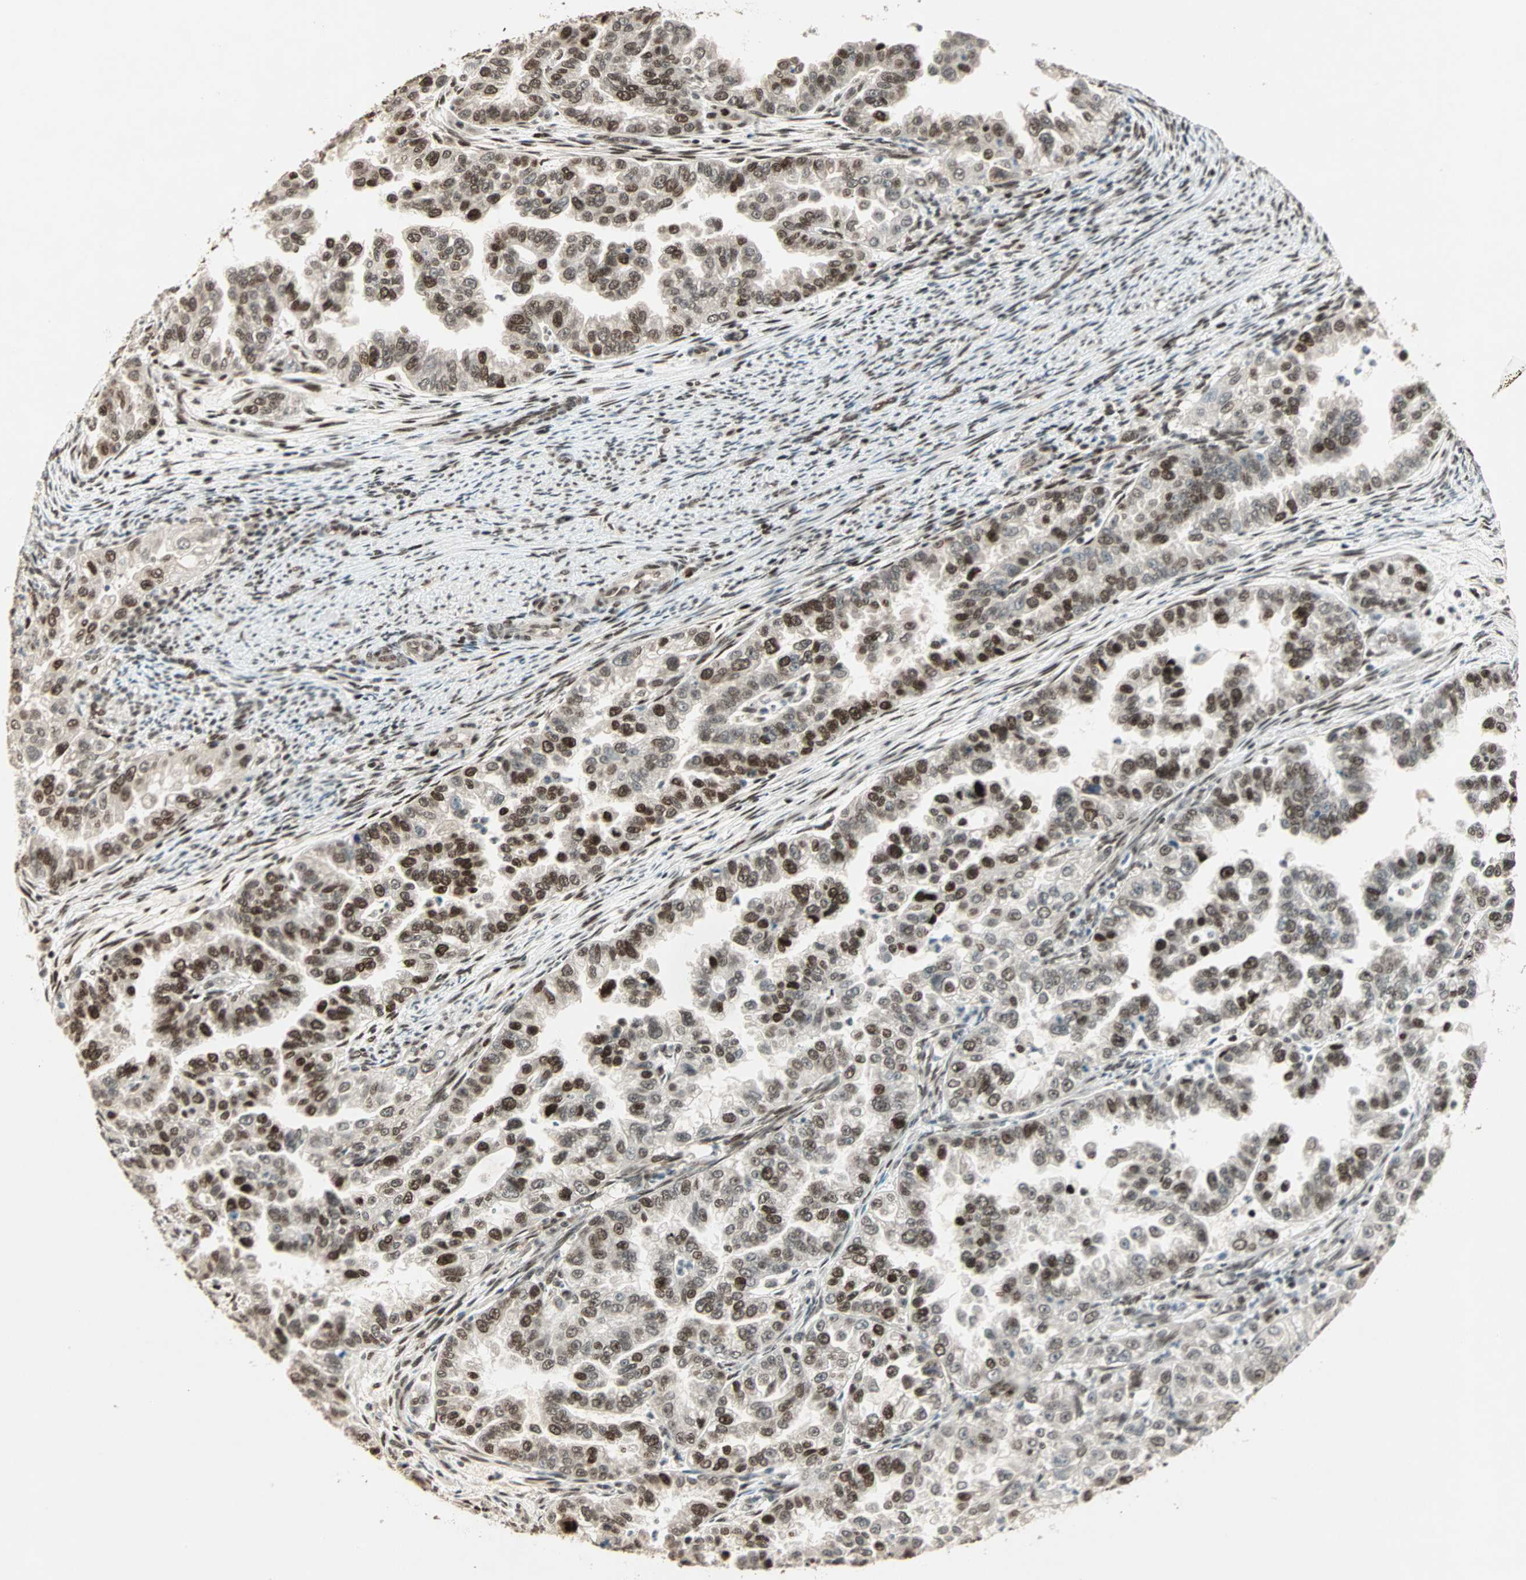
{"staining": {"intensity": "strong", "quantity": ">75%", "location": "nuclear"}, "tissue": "endometrial cancer", "cell_type": "Tumor cells", "image_type": "cancer", "snomed": [{"axis": "morphology", "description": "Adenocarcinoma, NOS"}, {"axis": "topography", "description": "Endometrium"}], "caption": "Immunohistochemistry (IHC) (DAB (3,3'-diaminobenzidine)) staining of human adenocarcinoma (endometrial) demonstrates strong nuclear protein positivity in about >75% of tumor cells. The protein is shown in brown color, while the nuclei are stained blue.", "gene": "MDC1", "patient": {"sex": "female", "age": 85}}